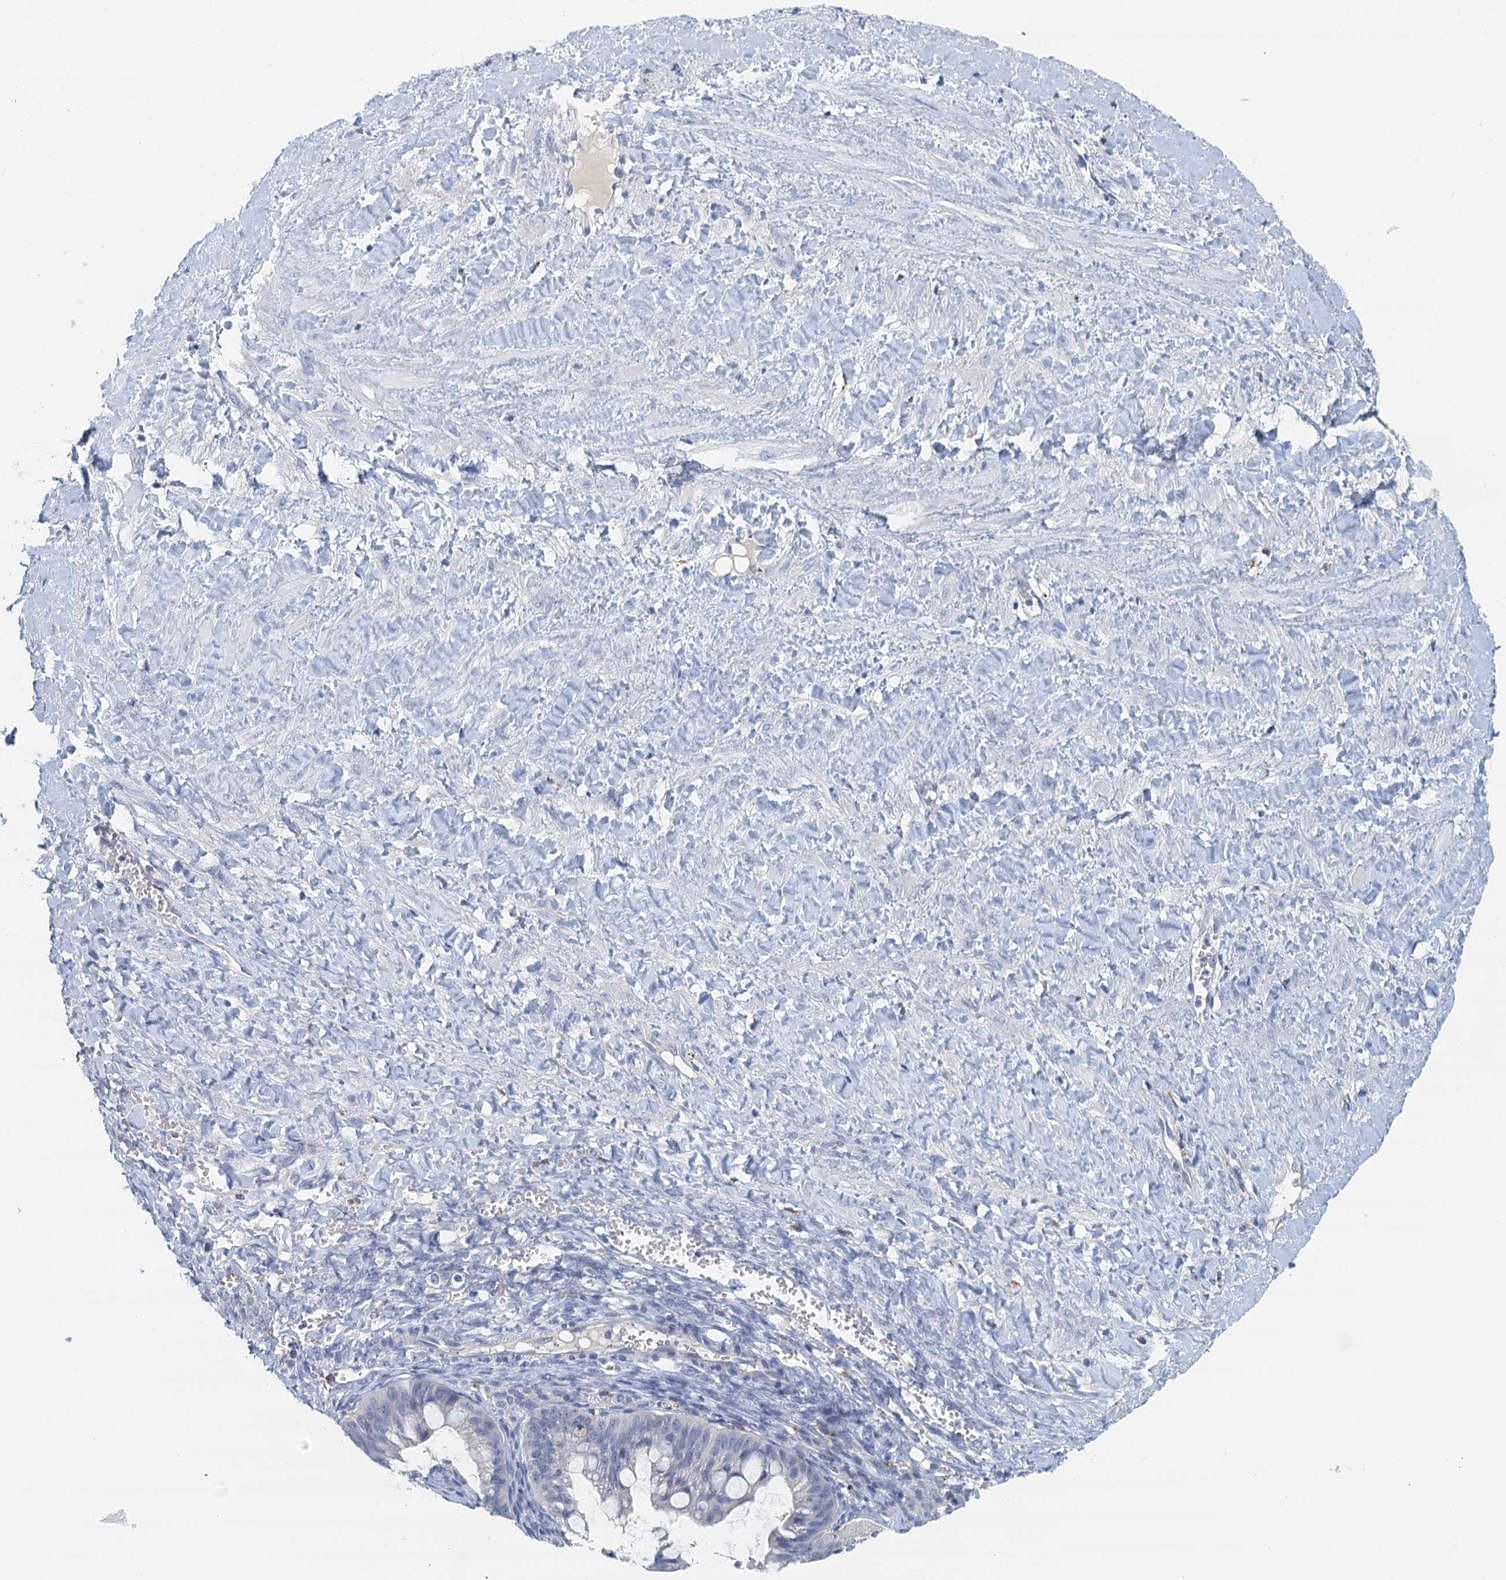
{"staining": {"intensity": "negative", "quantity": "none", "location": "none"}, "tissue": "ovarian cancer", "cell_type": "Tumor cells", "image_type": "cancer", "snomed": [{"axis": "morphology", "description": "Cystadenocarcinoma, mucinous, NOS"}, {"axis": "topography", "description": "Ovary"}], "caption": "Immunohistochemical staining of mucinous cystadenocarcinoma (ovarian) demonstrates no significant expression in tumor cells.", "gene": "NUBP2", "patient": {"sex": "female", "age": 73}}